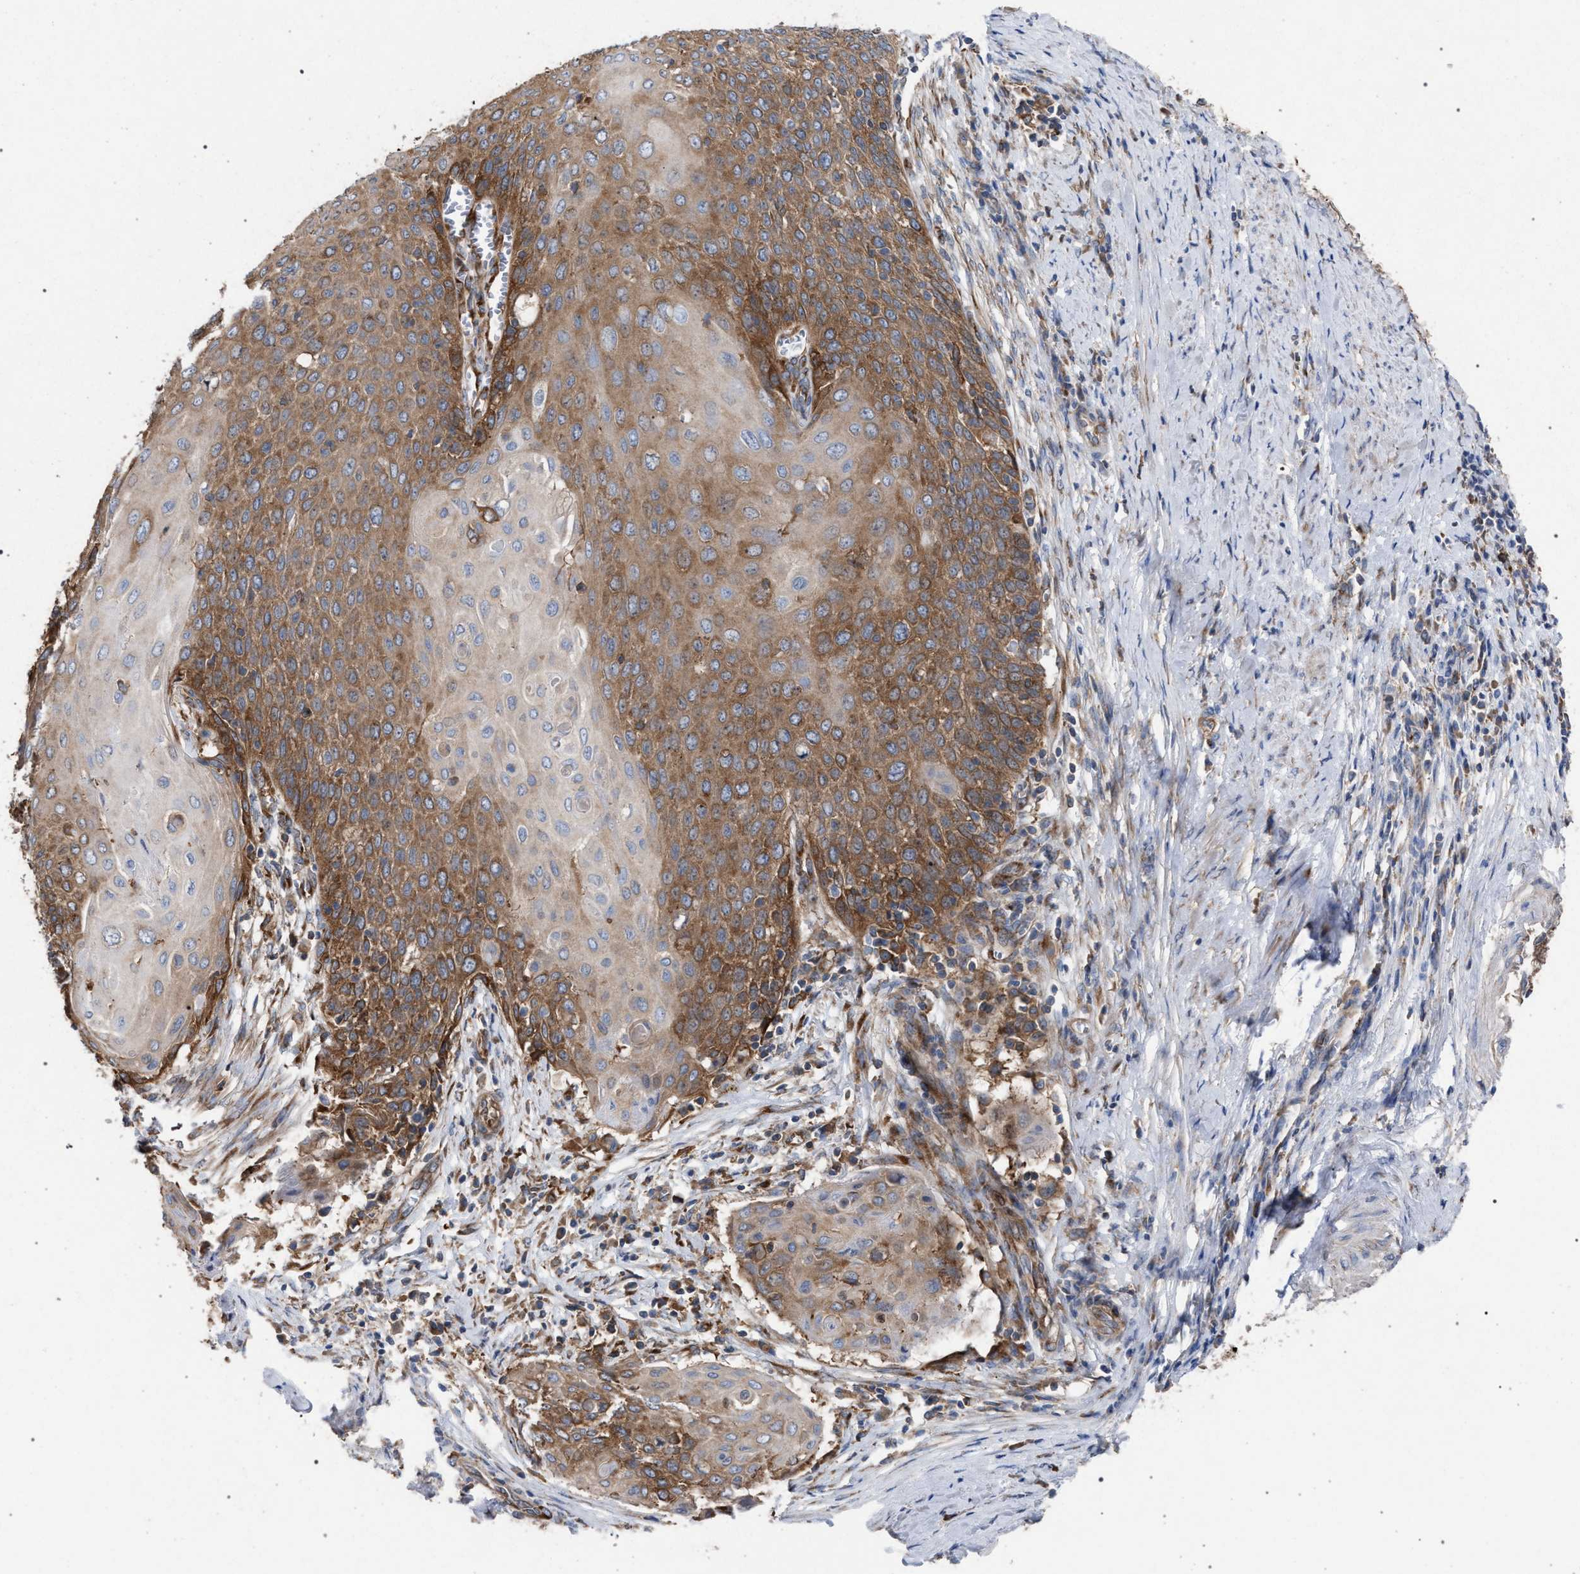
{"staining": {"intensity": "moderate", "quantity": ">75%", "location": "cytoplasmic/membranous"}, "tissue": "cervical cancer", "cell_type": "Tumor cells", "image_type": "cancer", "snomed": [{"axis": "morphology", "description": "Squamous cell carcinoma, NOS"}, {"axis": "topography", "description": "Cervix"}], "caption": "A micrograph of human squamous cell carcinoma (cervical) stained for a protein reveals moderate cytoplasmic/membranous brown staining in tumor cells.", "gene": "CDR2L", "patient": {"sex": "female", "age": 39}}